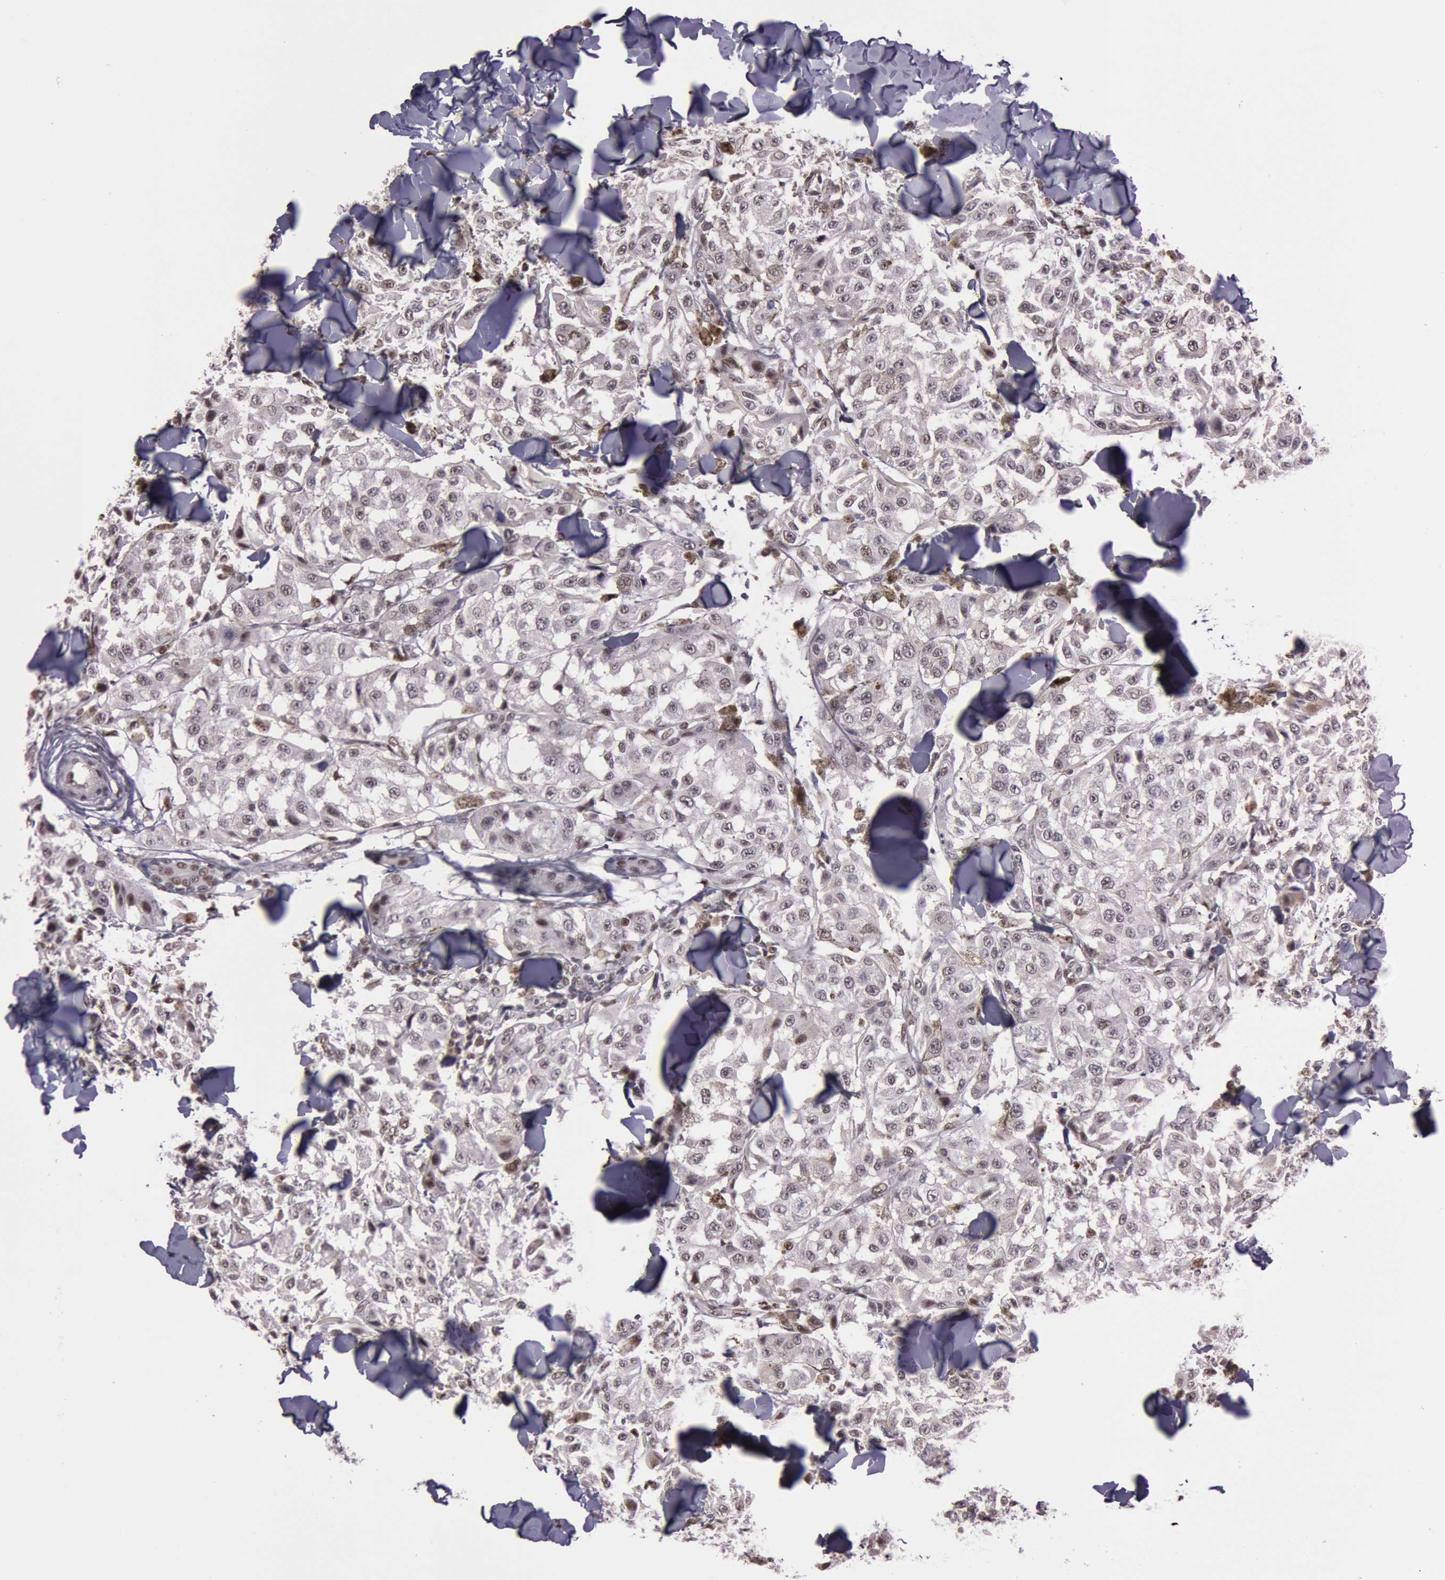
{"staining": {"intensity": "weak", "quantity": "<25%", "location": "nuclear"}, "tissue": "melanoma", "cell_type": "Tumor cells", "image_type": "cancer", "snomed": [{"axis": "morphology", "description": "Malignant melanoma, NOS"}, {"axis": "topography", "description": "Skin"}], "caption": "Protein analysis of melanoma demonstrates no significant staining in tumor cells. The staining is performed using DAB brown chromogen with nuclei counter-stained in using hematoxylin.", "gene": "TASL", "patient": {"sex": "female", "age": 64}}